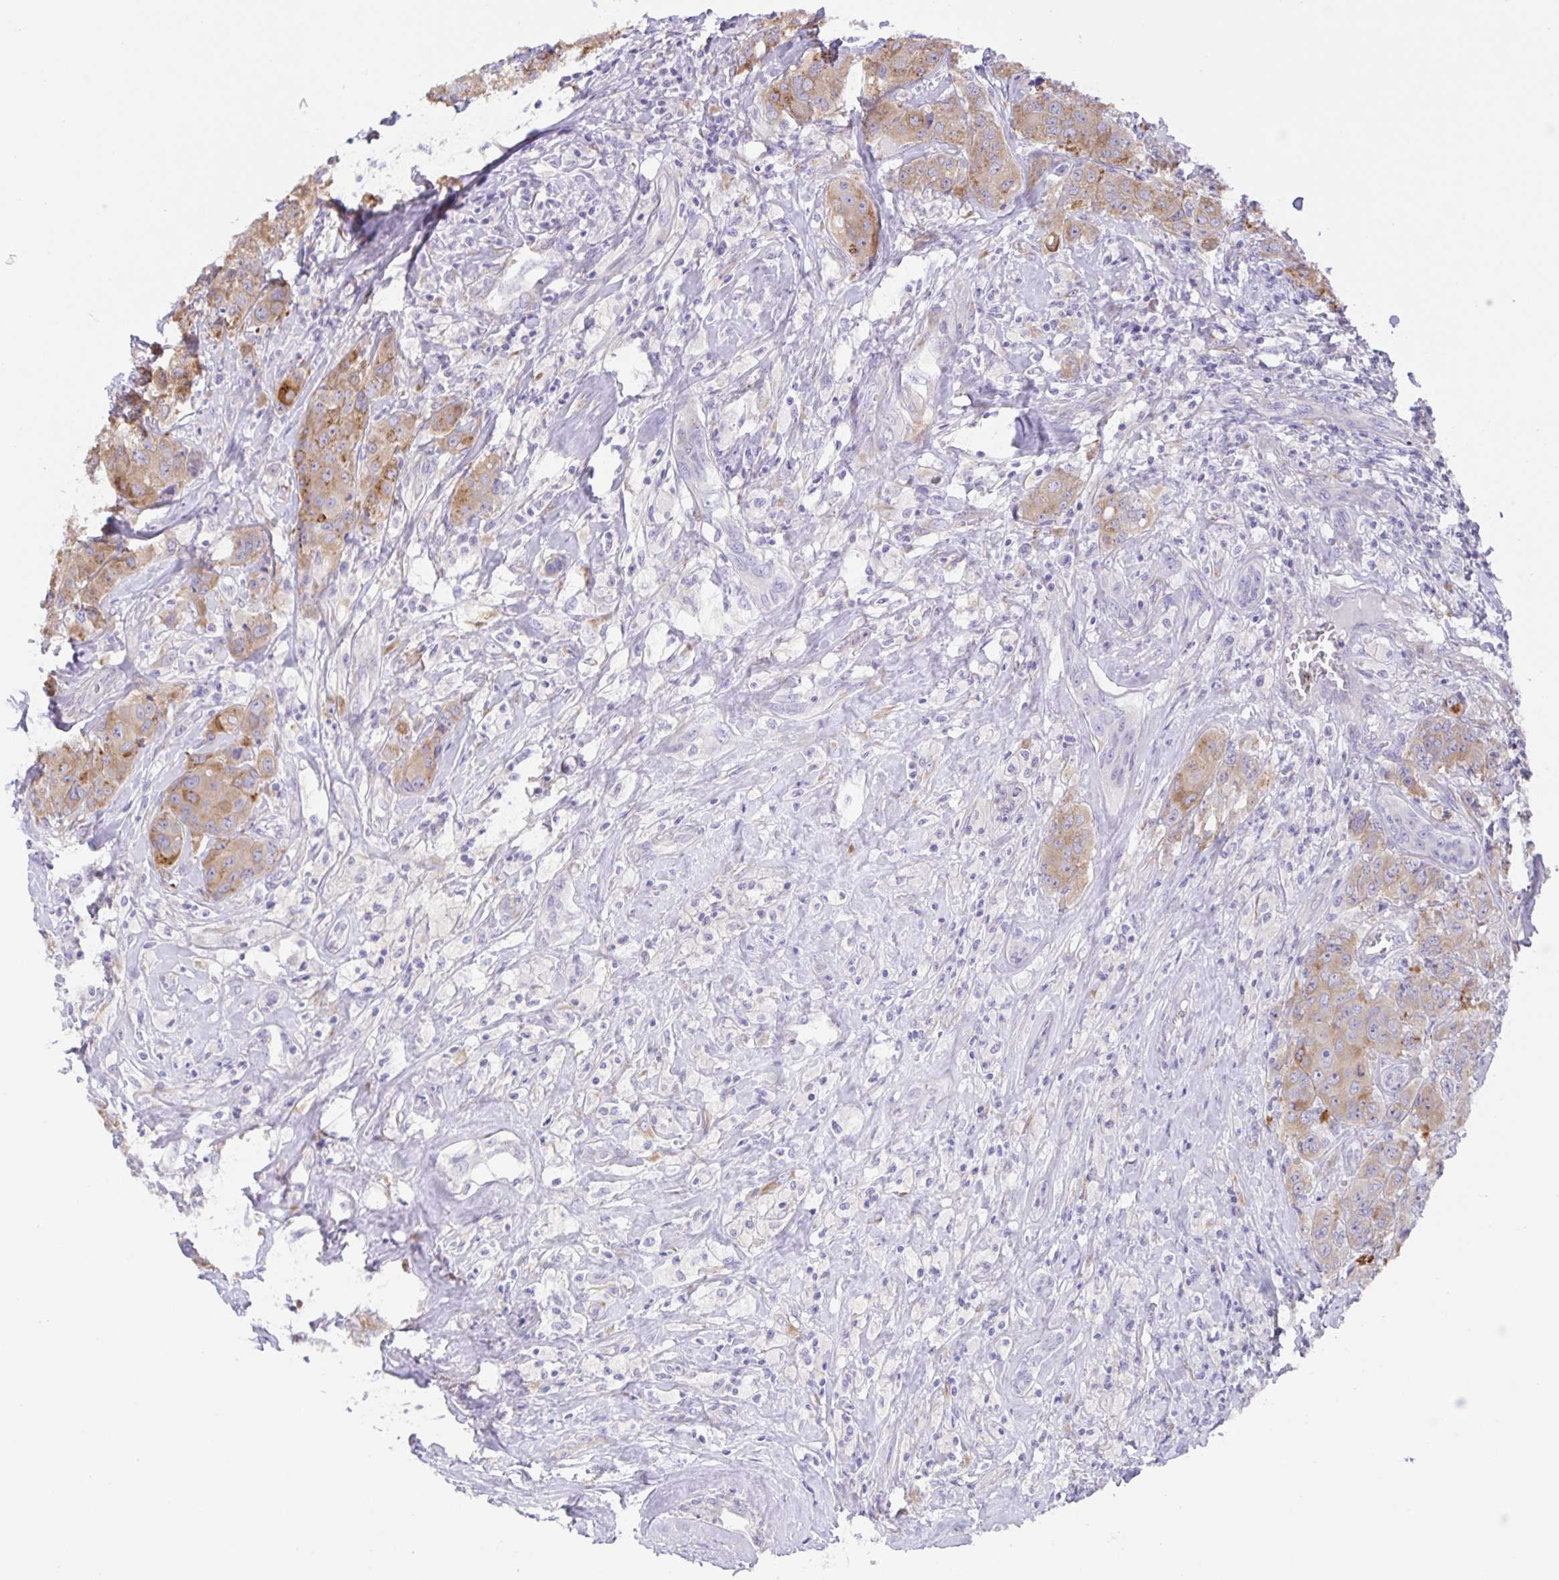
{"staining": {"intensity": "moderate", "quantity": "25%-75%", "location": "cytoplasmic/membranous"}, "tissue": "breast cancer", "cell_type": "Tumor cells", "image_type": "cancer", "snomed": [{"axis": "morphology", "description": "Normal tissue, NOS"}, {"axis": "morphology", "description": "Duct carcinoma"}, {"axis": "topography", "description": "Breast"}], "caption": "This is an image of immunohistochemistry staining of breast cancer (invasive ductal carcinoma), which shows moderate expression in the cytoplasmic/membranous of tumor cells.", "gene": "PRR36", "patient": {"sex": "female", "age": 43}}